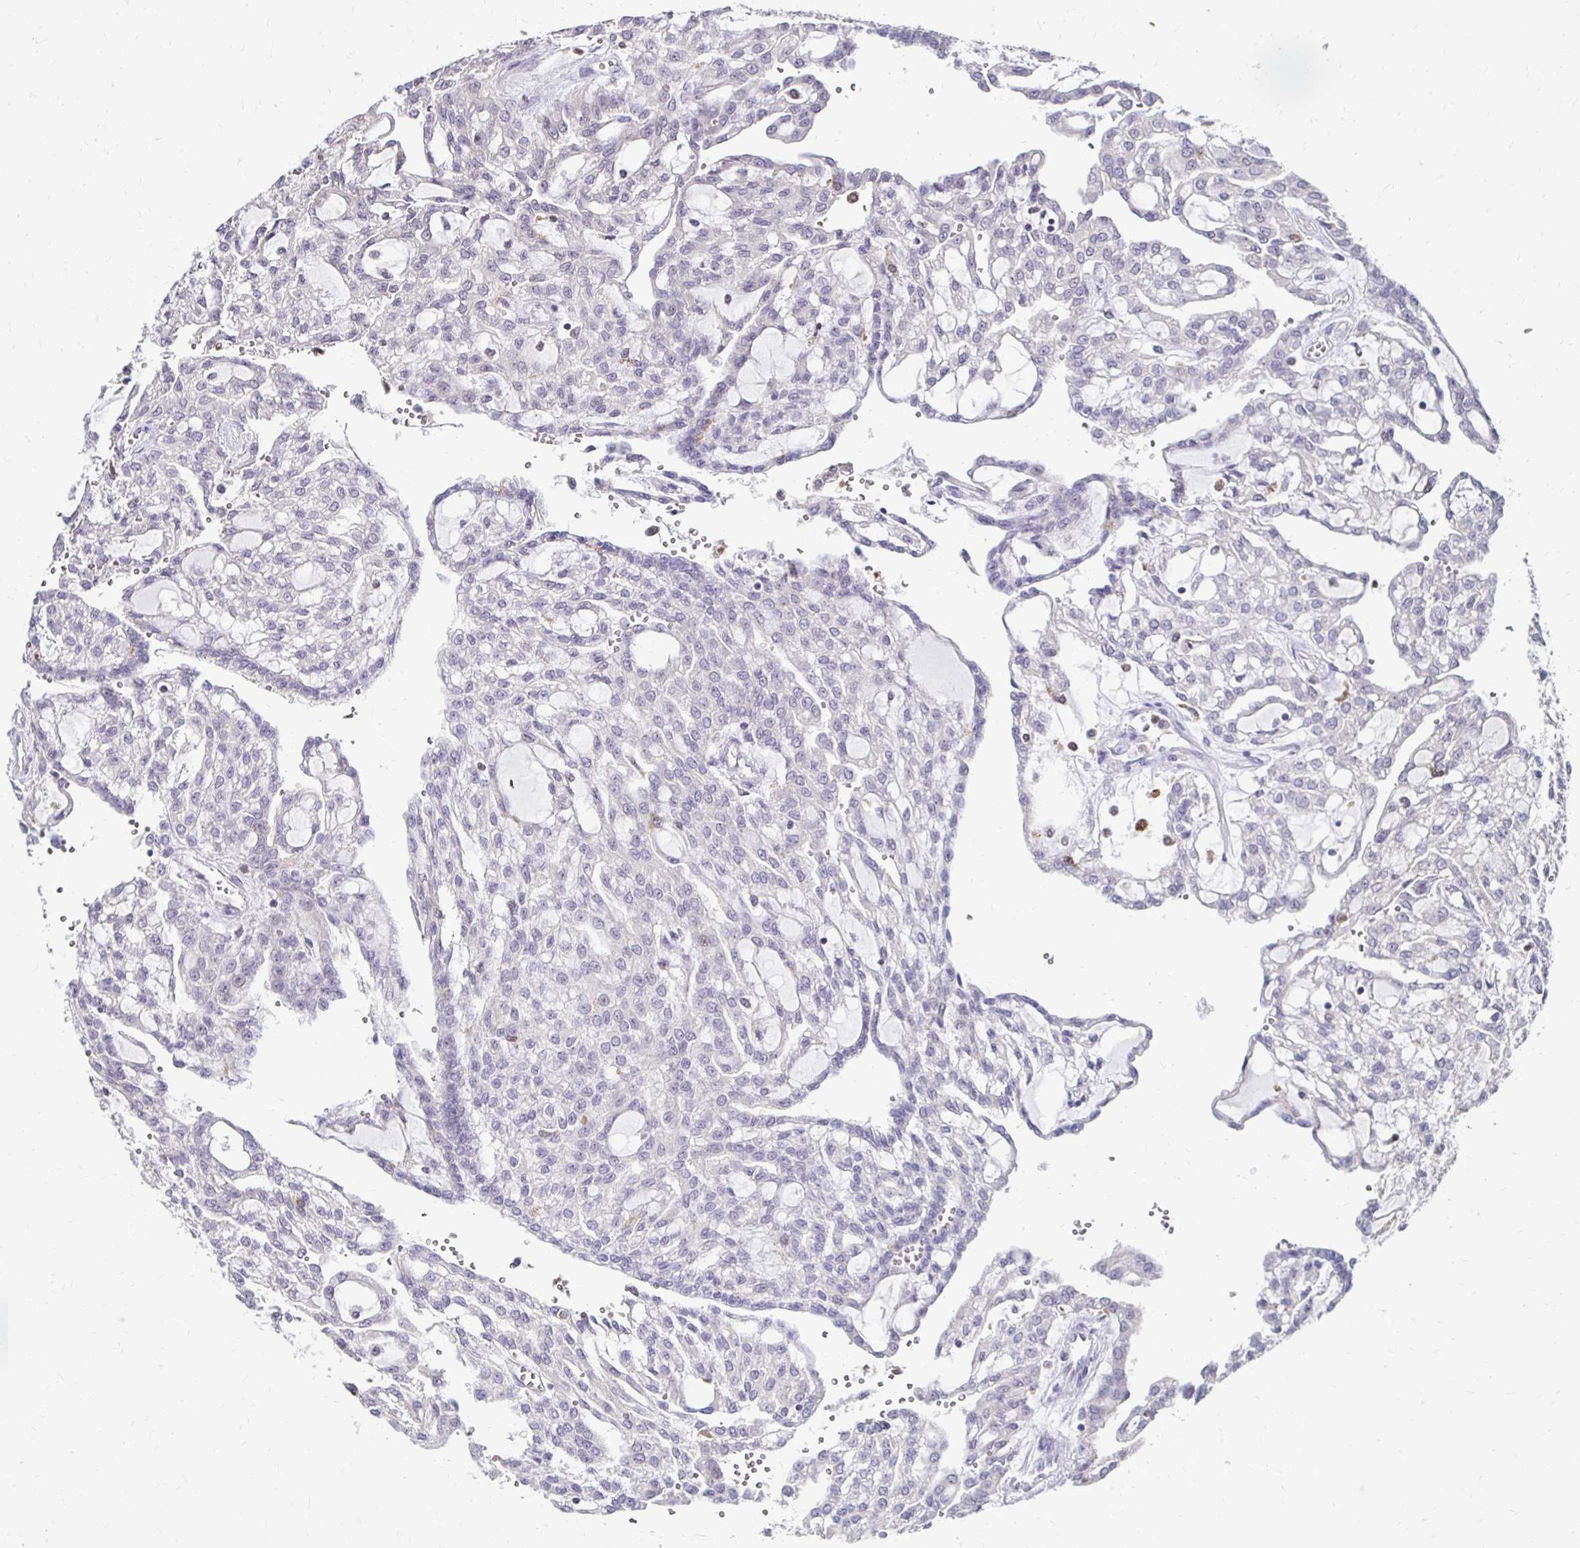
{"staining": {"intensity": "negative", "quantity": "none", "location": "none"}, "tissue": "renal cancer", "cell_type": "Tumor cells", "image_type": "cancer", "snomed": [{"axis": "morphology", "description": "Adenocarcinoma, NOS"}, {"axis": "topography", "description": "Kidney"}], "caption": "Immunohistochemistry histopathology image of neoplastic tissue: human renal cancer (adenocarcinoma) stained with DAB reveals no significant protein staining in tumor cells. (Brightfield microscopy of DAB IHC at high magnification).", "gene": "PADI2", "patient": {"sex": "male", "age": 63}}